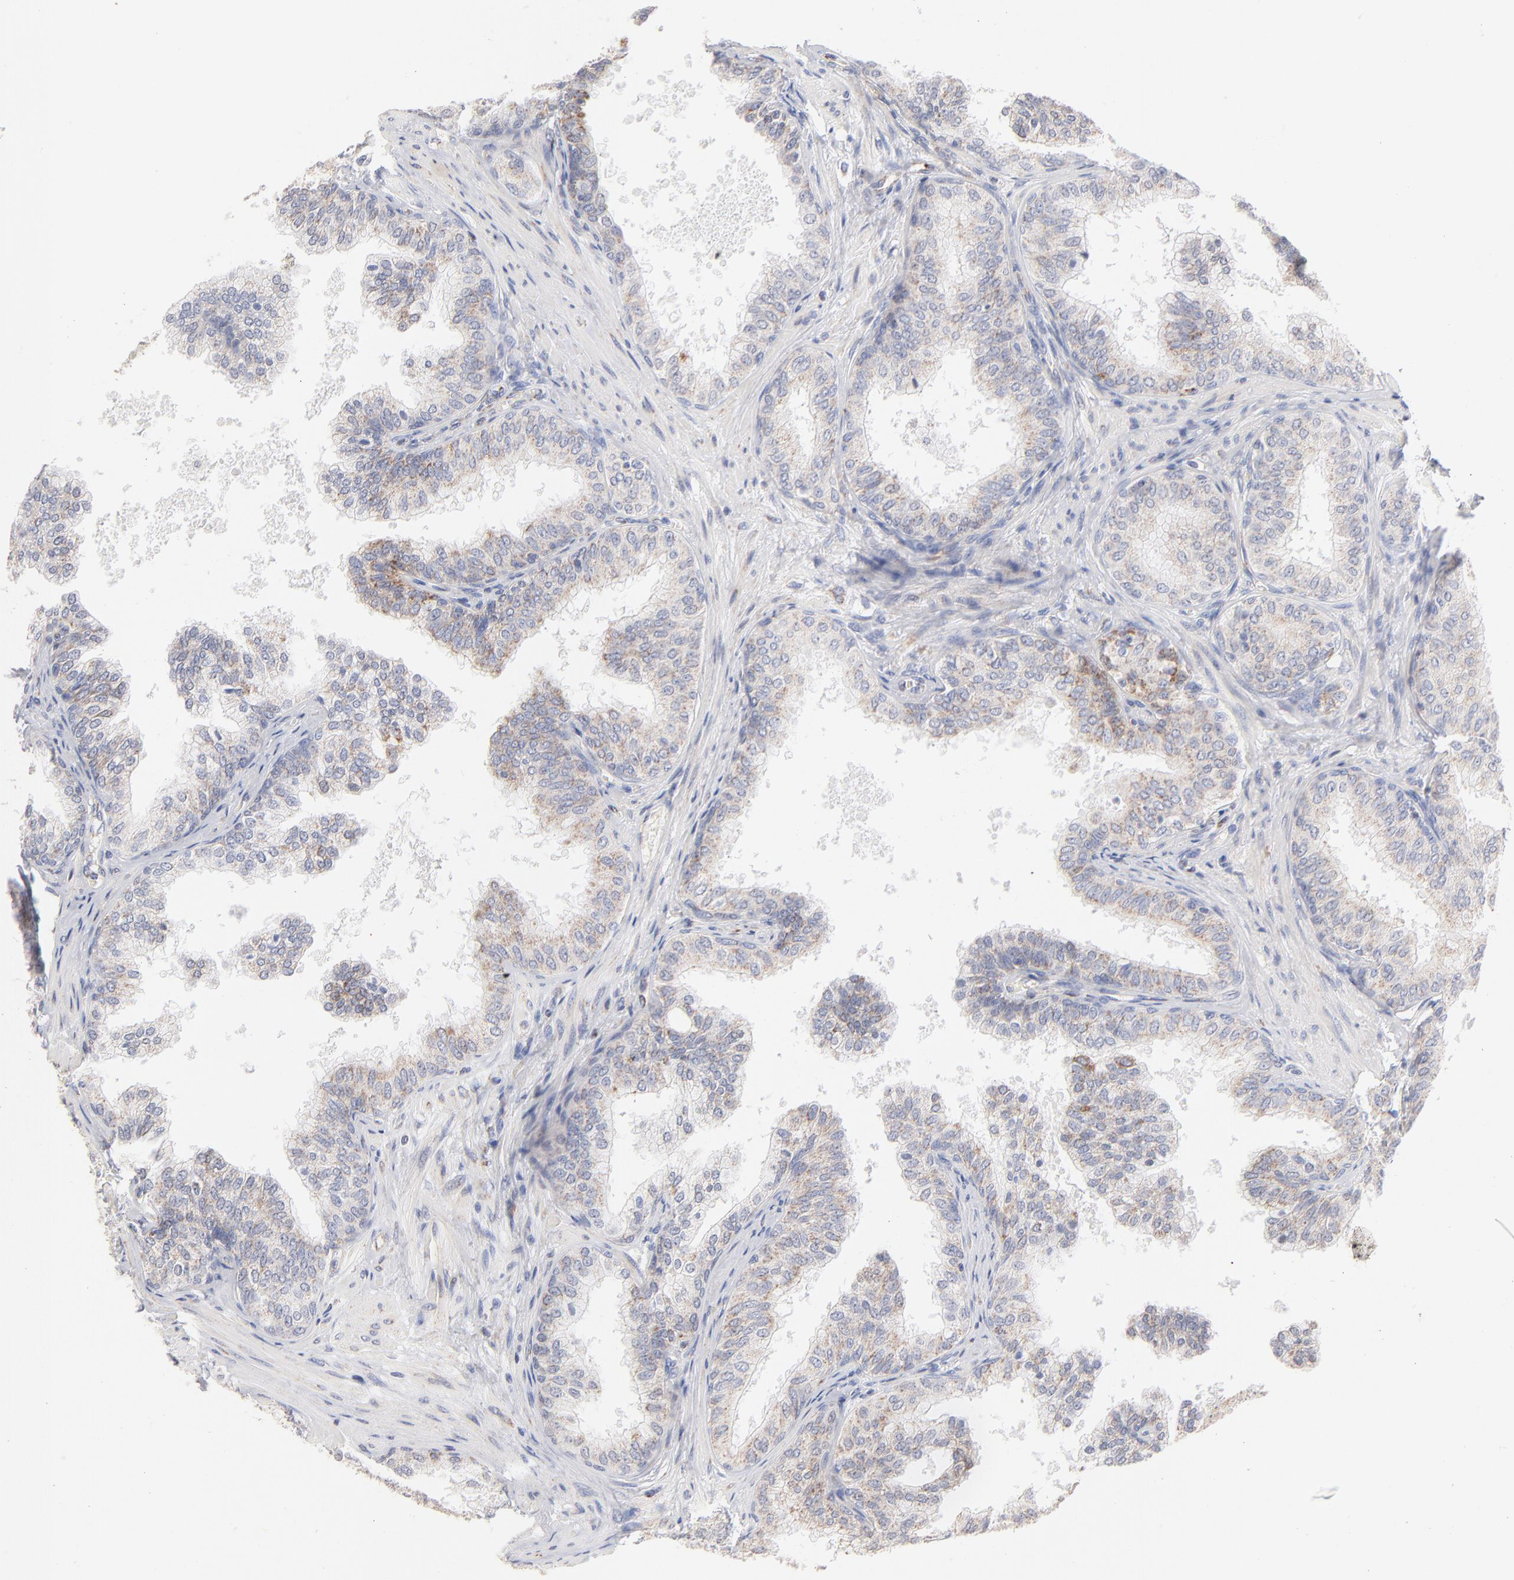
{"staining": {"intensity": "moderate", "quantity": "25%-75%", "location": "cytoplasmic/membranous"}, "tissue": "prostate", "cell_type": "Glandular cells", "image_type": "normal", "snomed": [{"axis": "morphology", "description": "Normal tissue, NOS"}, {"axis": "topography", "description": "Prostate"}], "caption": "Immunohistochemical staining of benign prostate demonstrates moderate cytoplasmic/membranous protein staining in about 25%-75% of glandular cells.", "gene": "MRPL58", "patient": {"sex": "male", "age": 60}}